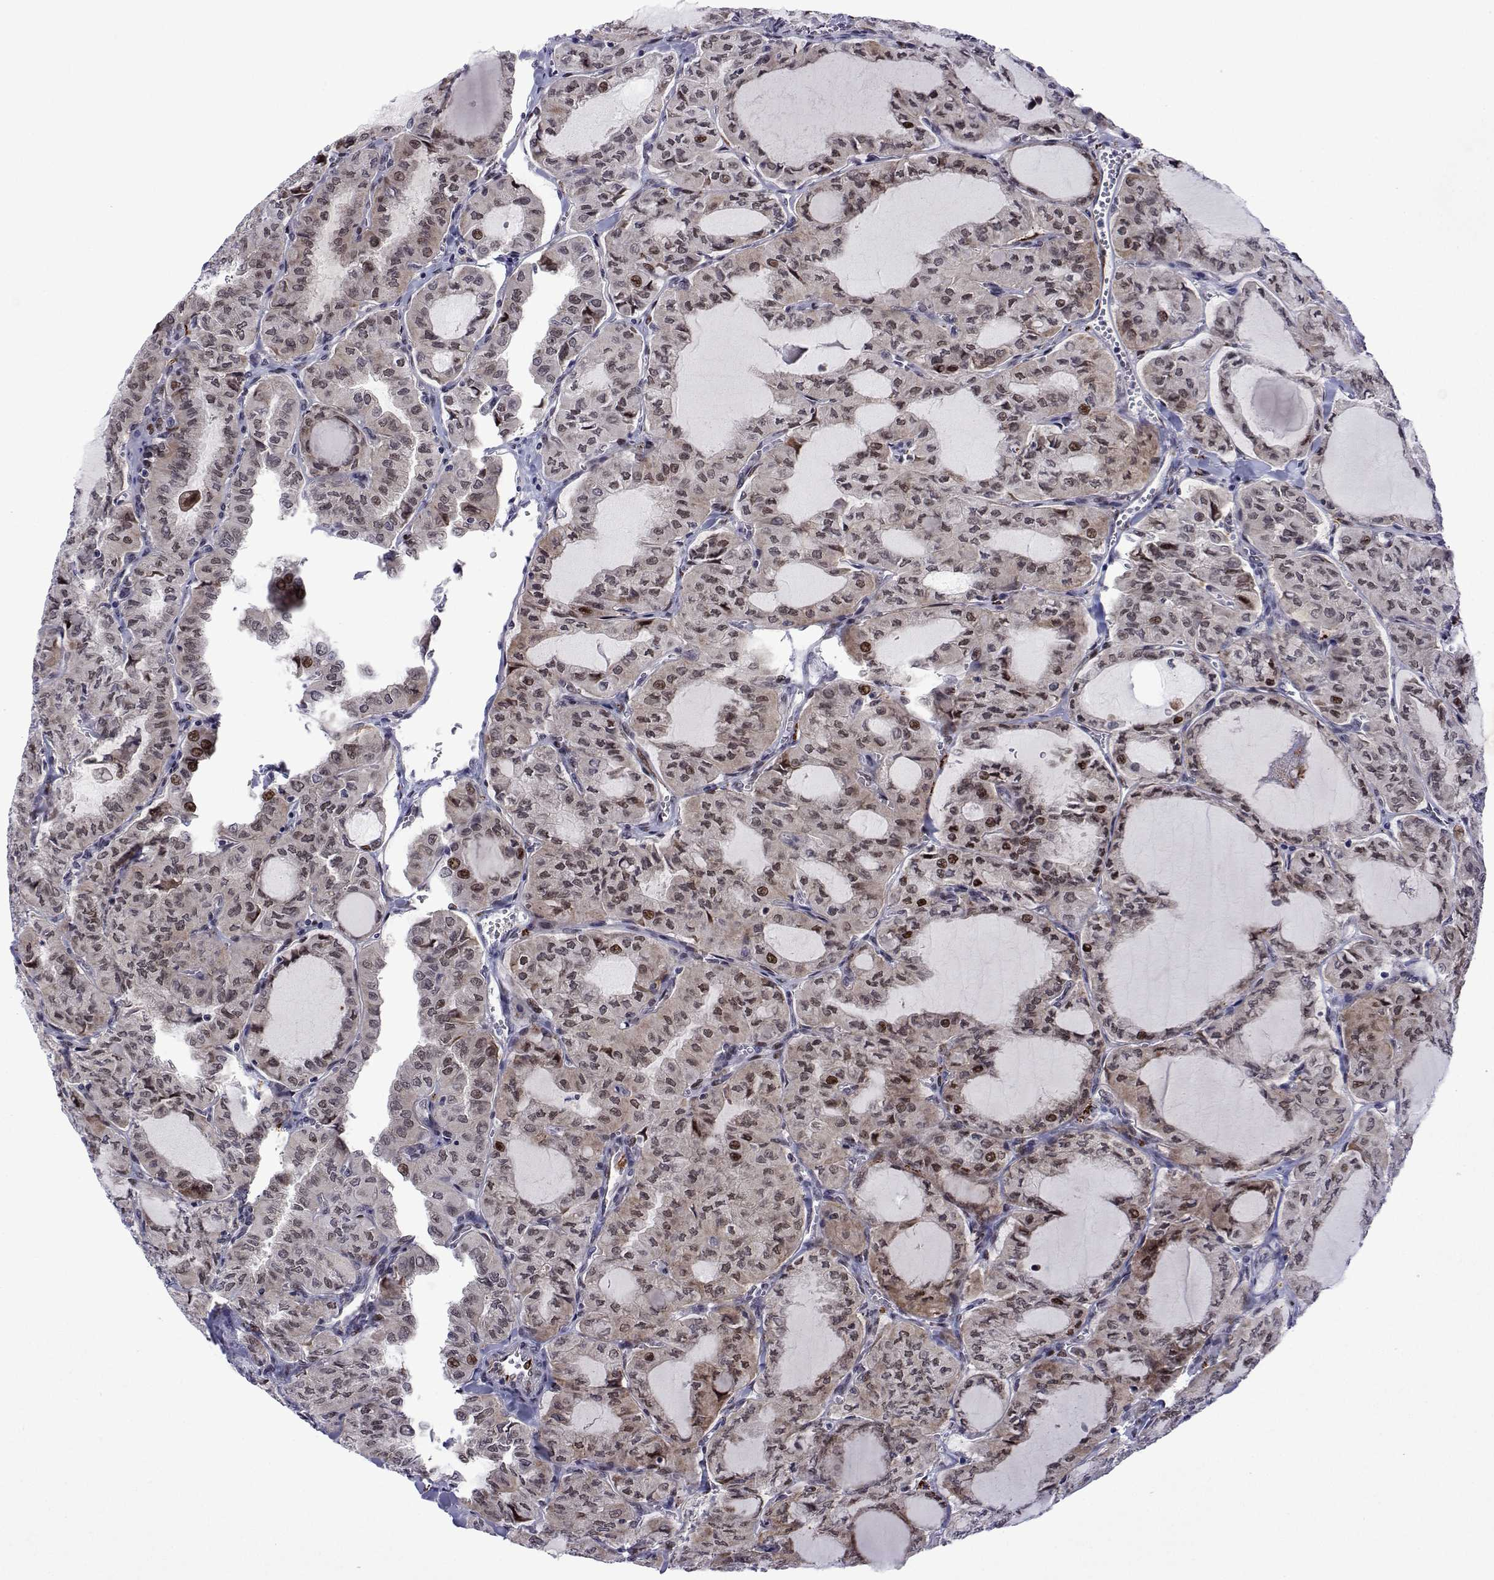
{"staining": {"intensity": "weak", "quantity": "25%-75%", "location": "nuclear"}, "tissue": "thyroid cancer", "cell_type": "Tumor cells", "image_type": "cancer", "snomed": [{"axis": "morphology", "description": "Papillary adenocarcinoma, NOS"}, {"axis": "topography", "description": "Thyroid gland"}], "caption": "This image displays immunohistochemistry staining of thyroid cancer, with low weak nuclear staining in about 25%-75% of tumor cells.", "gene": "EFCAB3", "patient": {"sex": "male", "age": 20}}